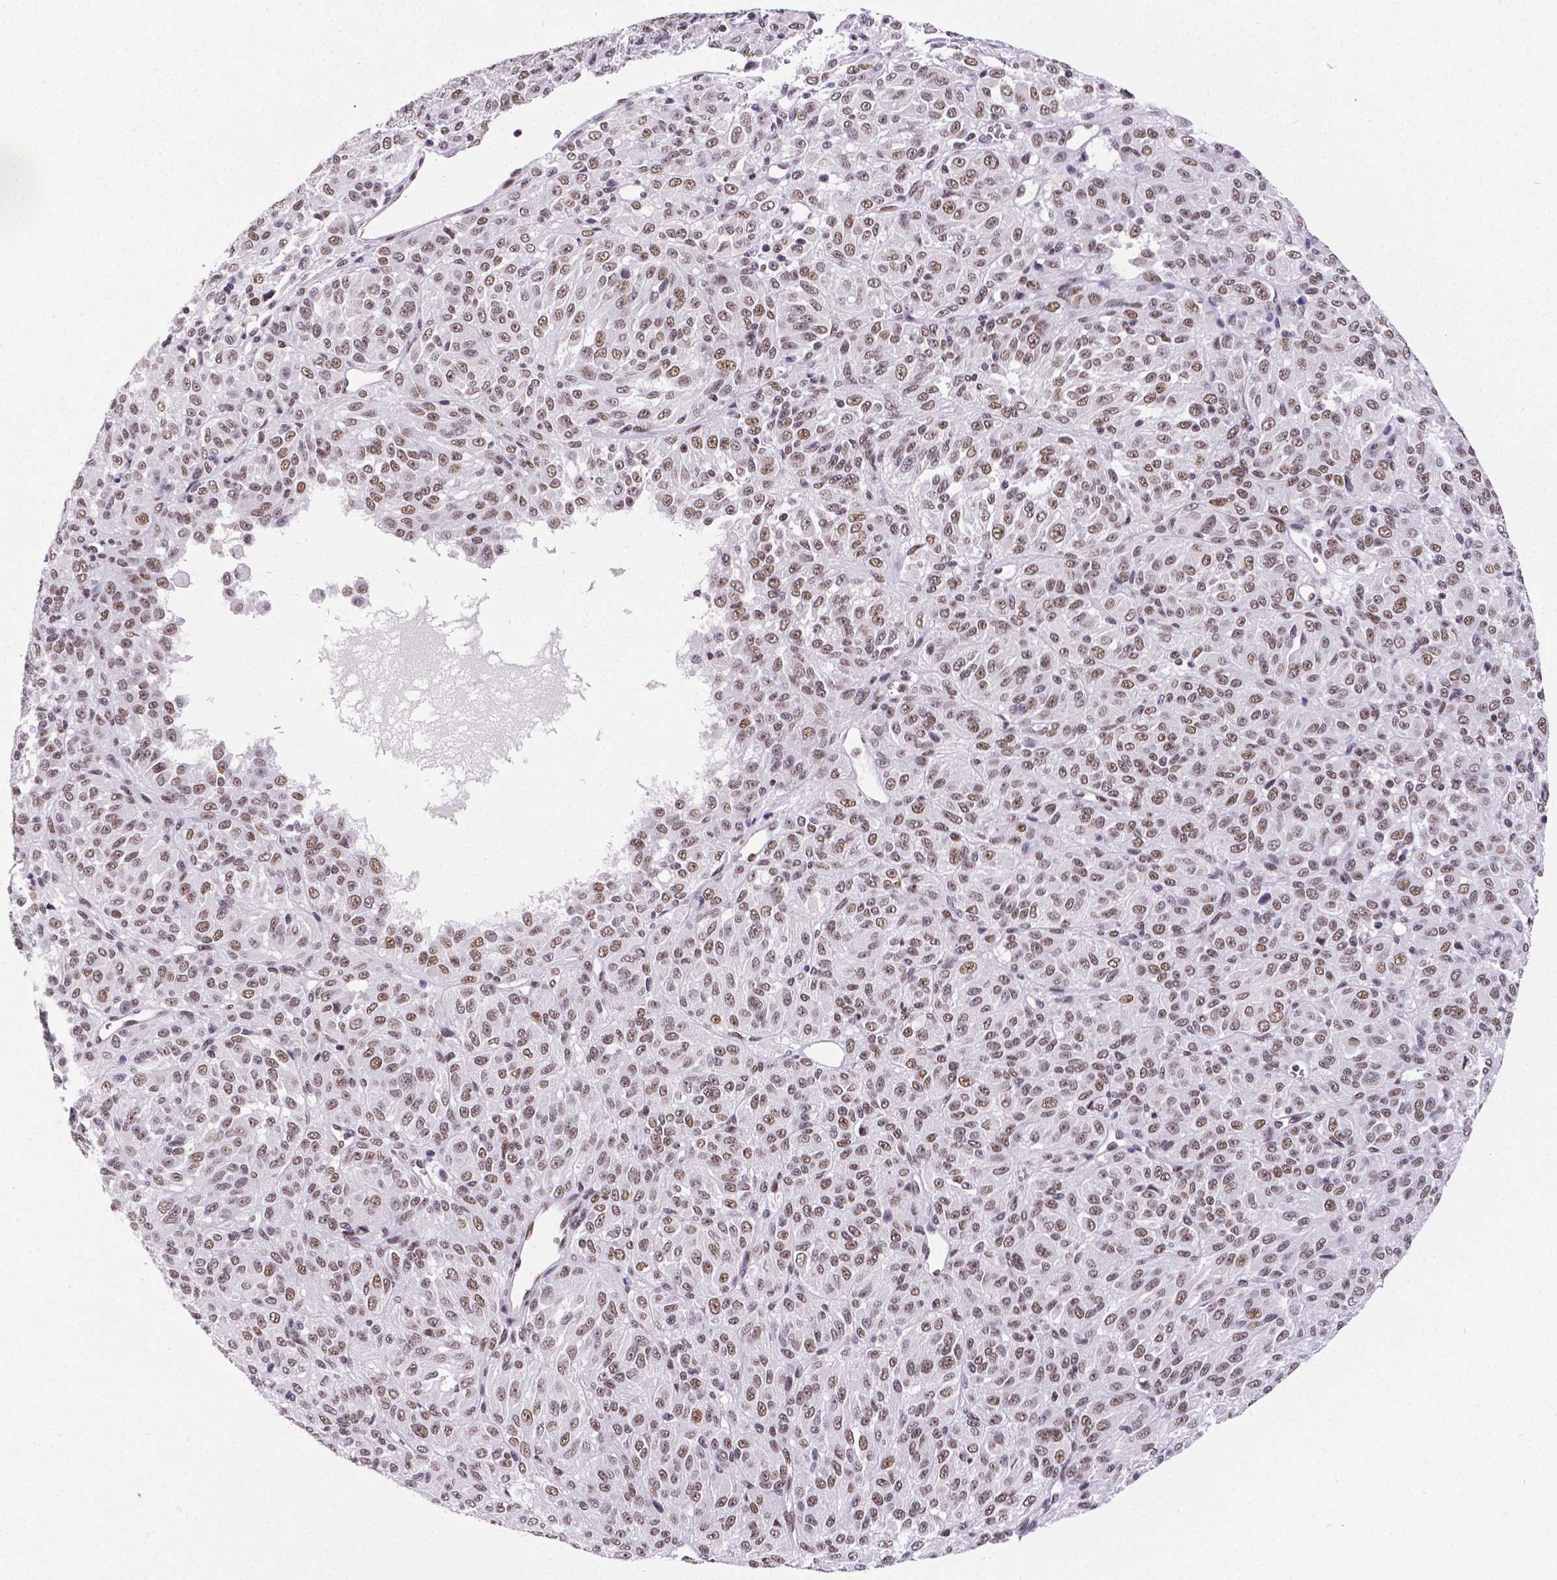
{"staining": {"intensity": "moderate", "quantity": ">75%", "location": "nuclear"}, "tissue": "melanoma", "cell_type": "Tumor cells", "image_type": "cancer", "snomed": [{"axis": "morphology", "description": "Malignant melanoma, Metastatic site"}, {"axis": "topography", "description": "Brain"}], "caption": "Protein staining of malignant melanoma (metastatic site) tissue exhibits moderate nuclear positivity in approximately >75% of tumor cells.", "gene": "REST", "patient": {"sex": "female", "age": 56}}